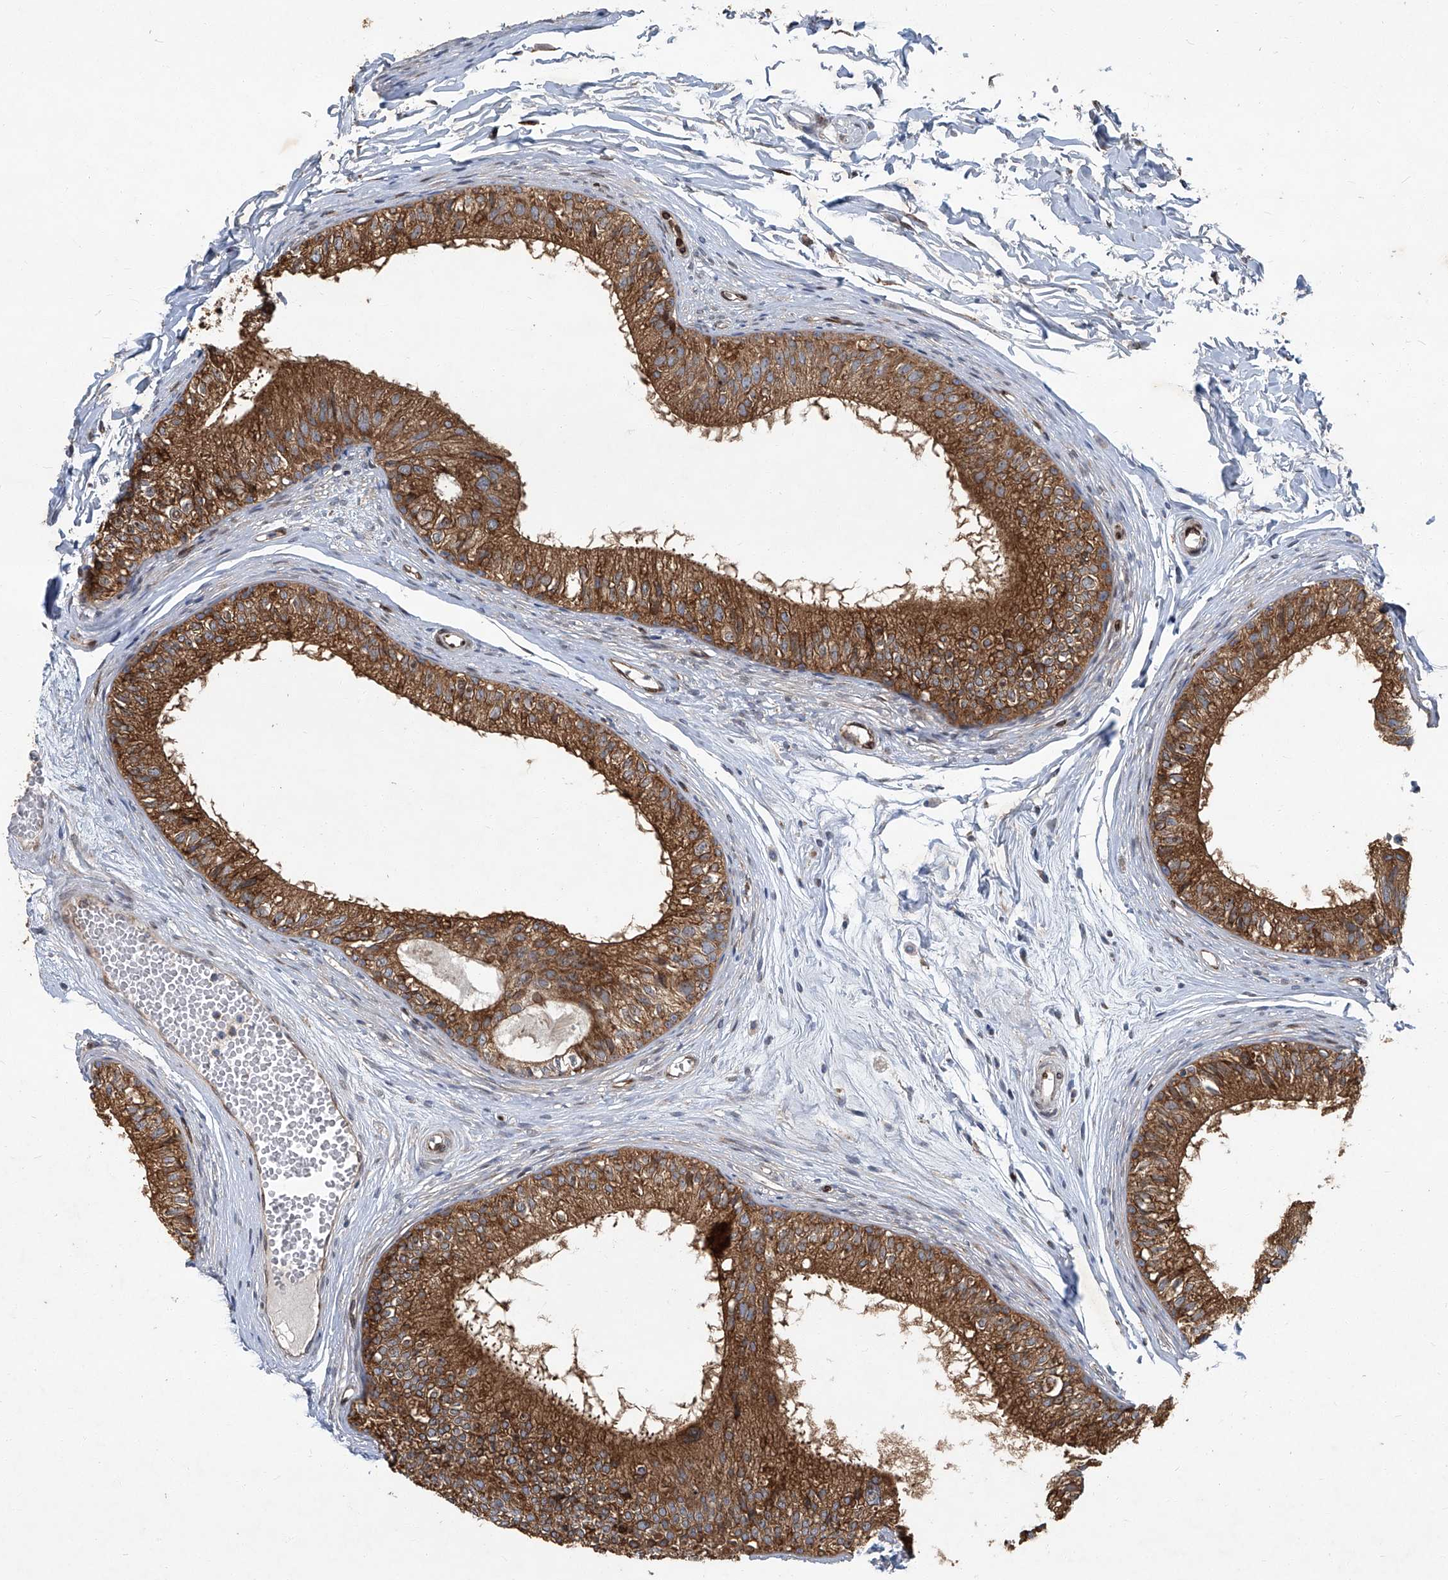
{"staining": {"intensity": "strong", "quantity": ">75%", "location": "cytoplasmic/membranous"}, "tissue": "epididymis", "cell_type": "Glandular cells", "image_type": "normal", "snomed": [{"axis": "morphology", "description": "Normal tissue, NOS"}, {"axis": "morphology", "description": "Seminoma in situ"}, {"axis": "topography", "description": "Testis"}, {"axis": "topography", "description": "Epididymis"}], "caption": "Strong cytoplasmic/membranous positivity for a protein is seen in approximately >75% of glandular cells of benign epididymis using immunohistochemistry.", "gene": "GPR132", "patient": {"sex": "male", "age": 28}}